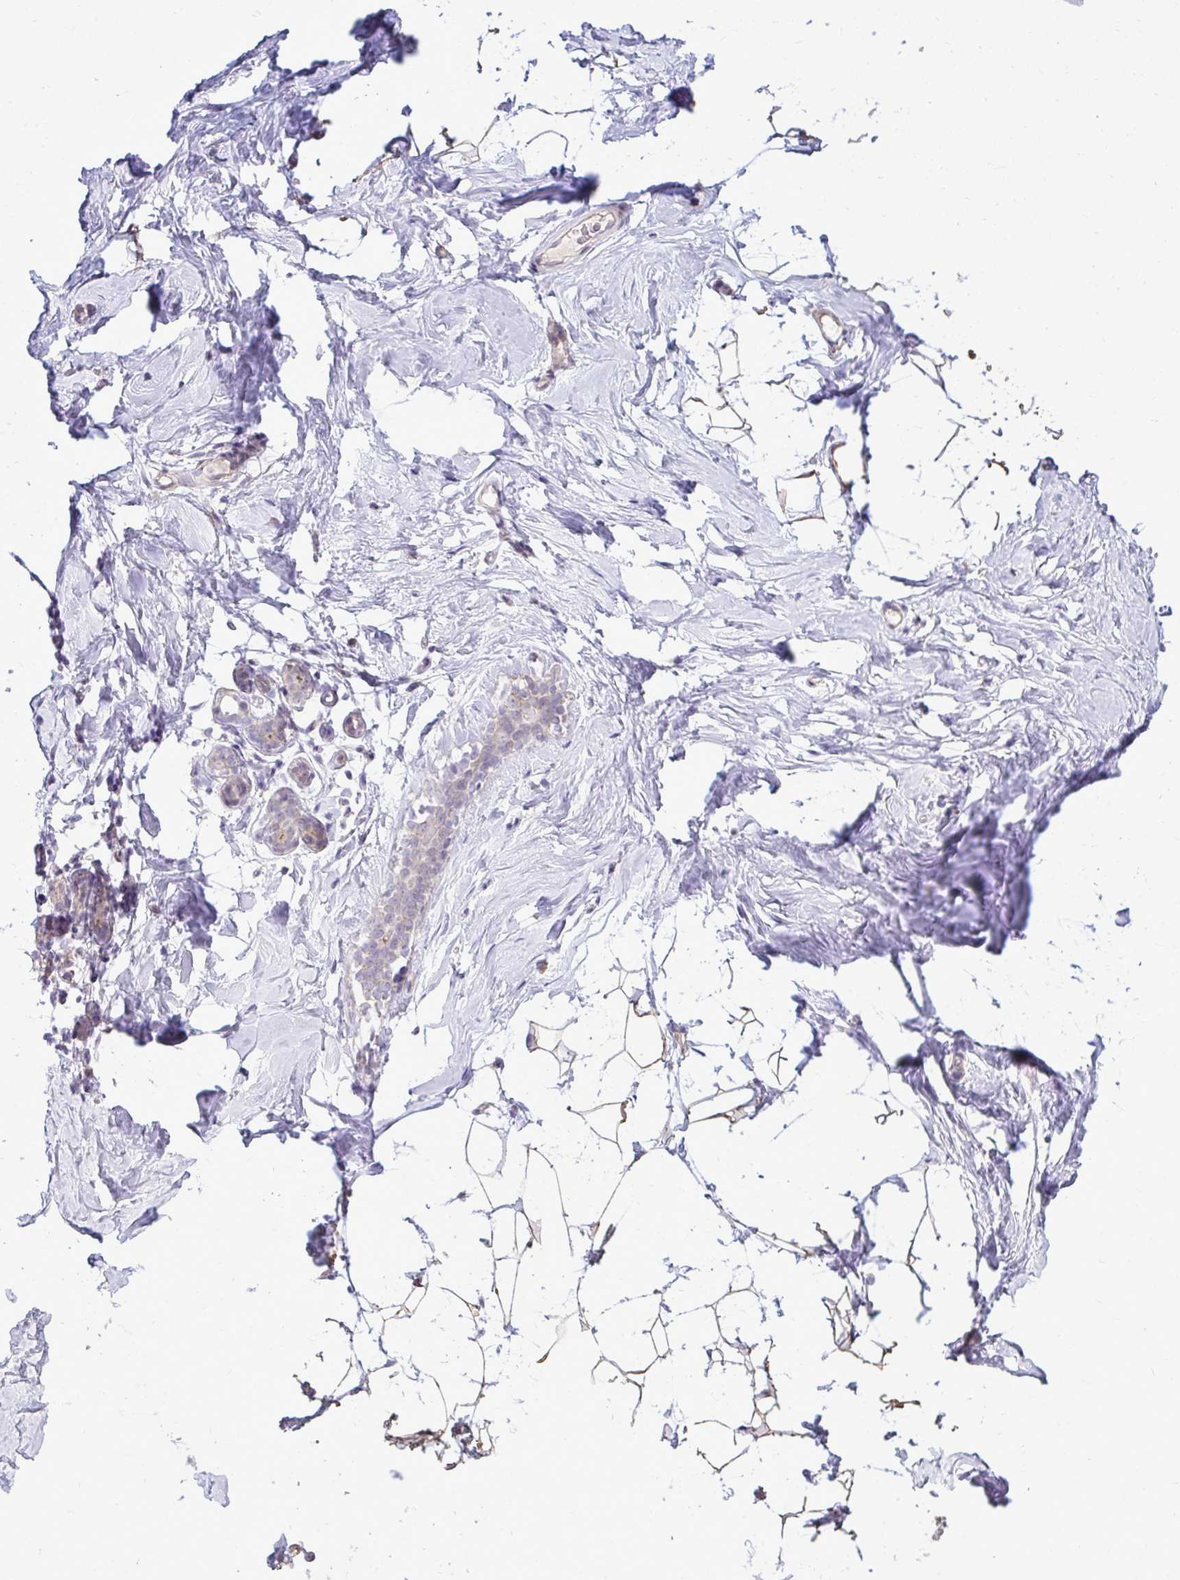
{"staining": {"intensity": "negative", "quantity": "none", "location": "none"}, "tissue": "breast", "cell_type": "Adipocytes", "image_type": "normal", "snomed": [{"axis": "morphology", "description": "Normal tissue, NOS"}, {"axis": "topography", "description": "Breast"}], "caption": "A histopathology image of human breast is negative for staining in adipocytes. Brightfield microscopy of immunohistochemistry stained with DAB (brown) and hematoxylin (blue), captured at high magnification.", "gene": "NPPA", "patient": {"sex": "female", "age": 32}}